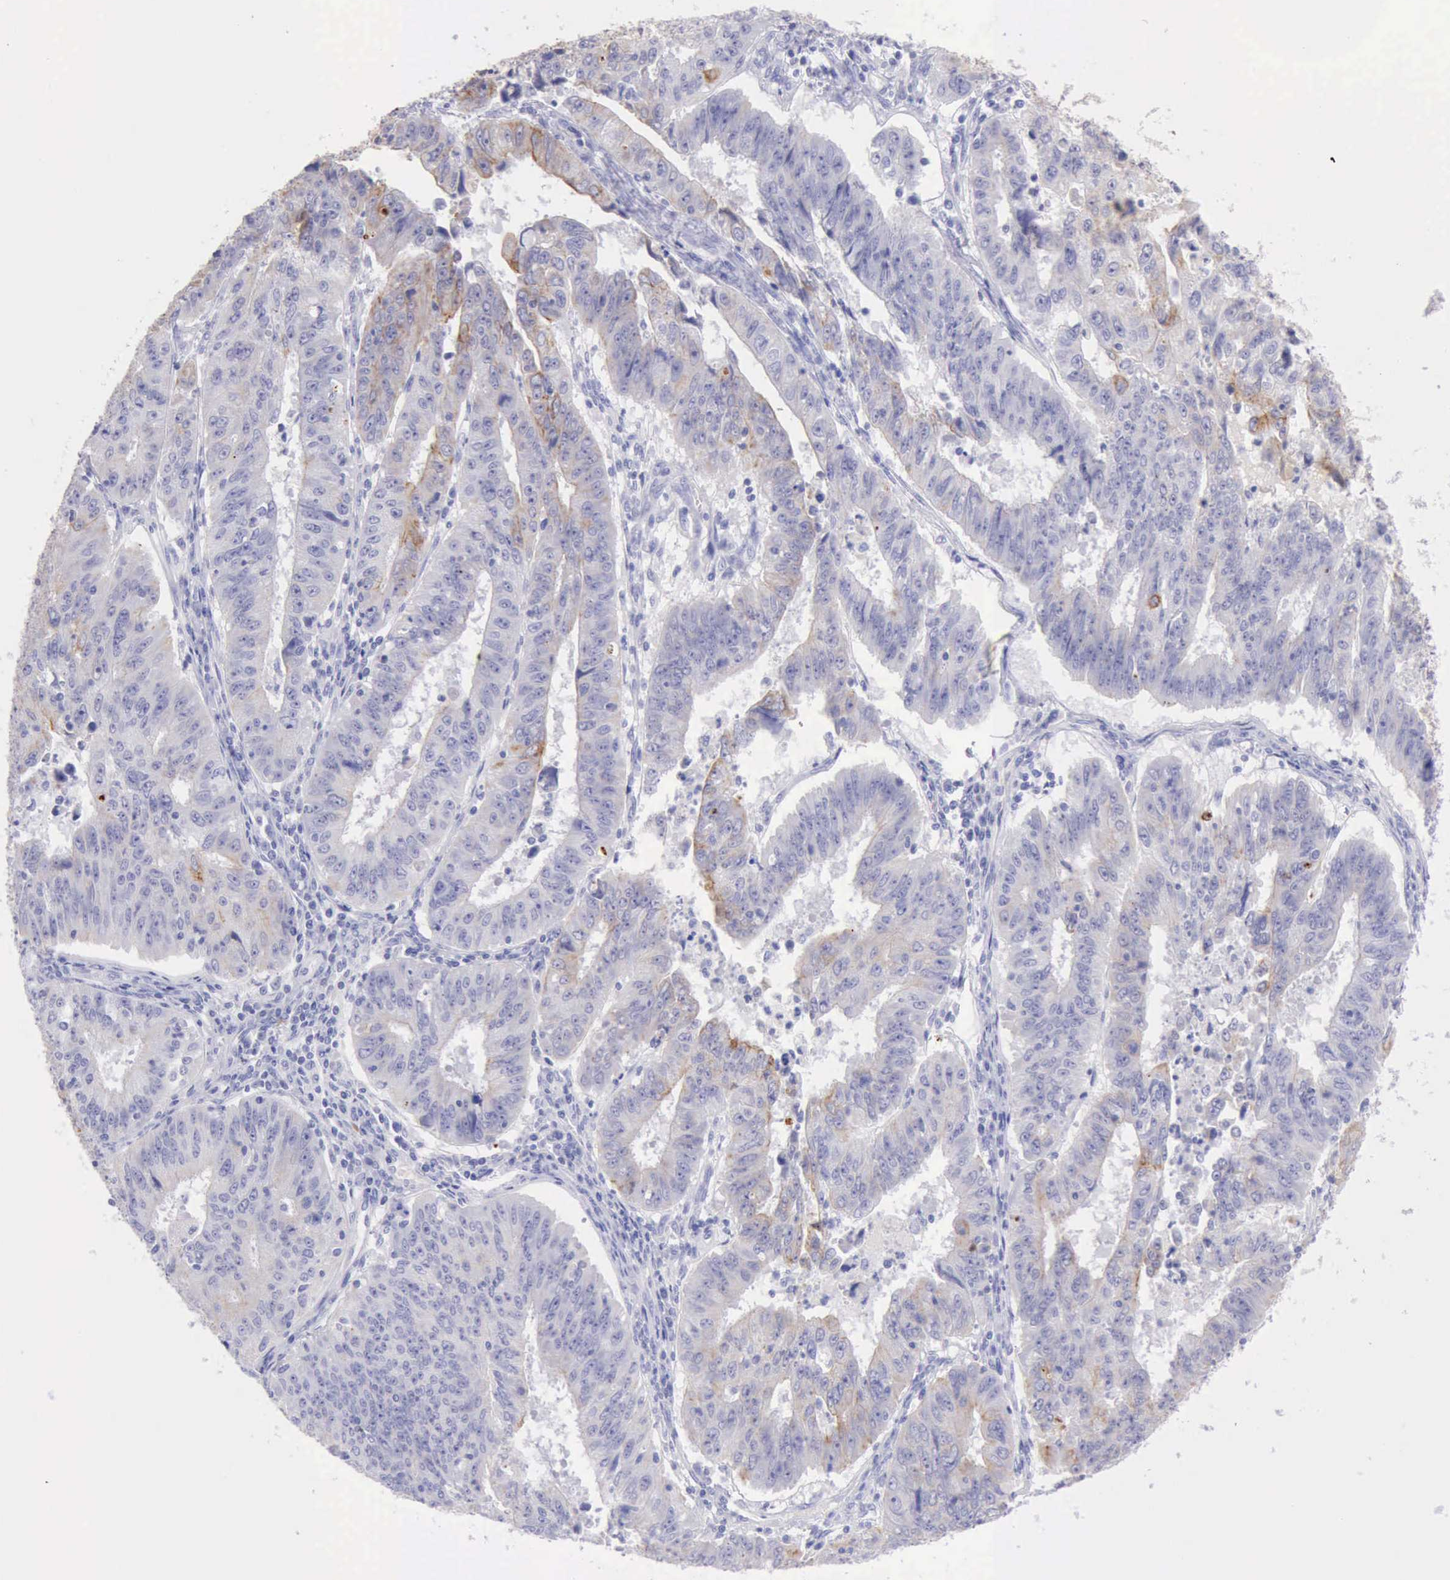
{"staining": {"intensity": "moderate", "quantity": "<25%", "location": "cytoplasmic/membranous"}, "tissue": "endometrial cancer", "cell_type": "Tumor cells", "image_type": "cancer", "snomed": [{"axis": "morphology", "description": "Adenocarcinoma, NOS"}, {"axis": "topography", "description": "Endometrium"}], "caption": "Endometrial adenocarcinoma tissue demonstrates moderate cytoplasmic/membranous staining in approximately <25% of tumor cells Immunohistochemistry (ihc) stains the protein in brown and the nuclei are stained blue.", "gene": "KRT8", "patient": {"sex": "female", "age": 42}}